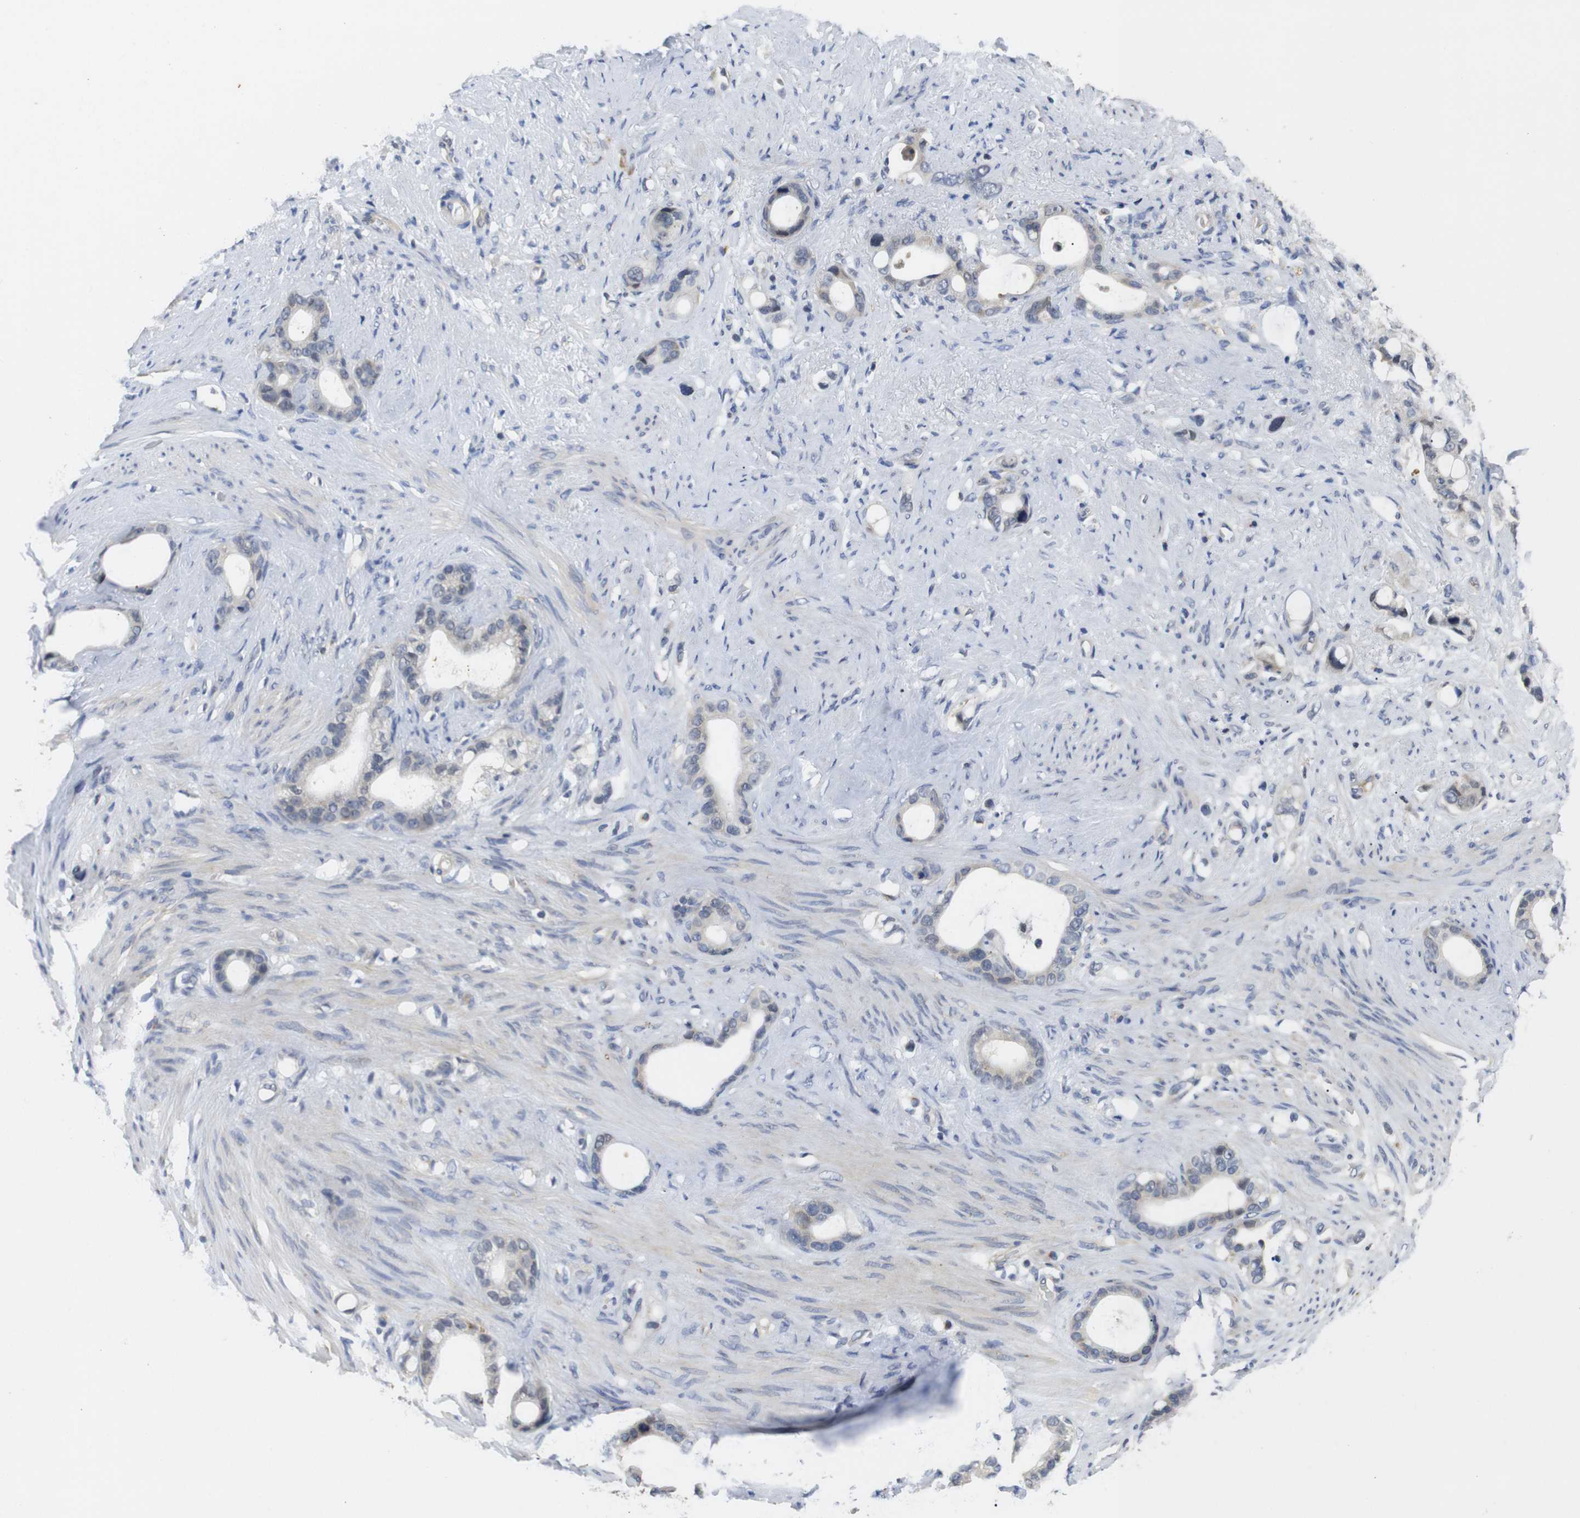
{"staining": {"intensity": "negative", "quantity": "none", "location": "none"}, "tissue": "stomach cancer", "cell_type": "Tumor cells", "image_type": "cancer", "snomed": [{"axis": "morphology", "description": "Adenocarcinoma, NOS"}, {"axis": "topography", "description": "Stomach"}], "caption": "Protein analysis of stomach cancer exhibits no significant expression in tumor cells.", "gene": "FNTA", "patient": {"sex": "female", "age": 75}}